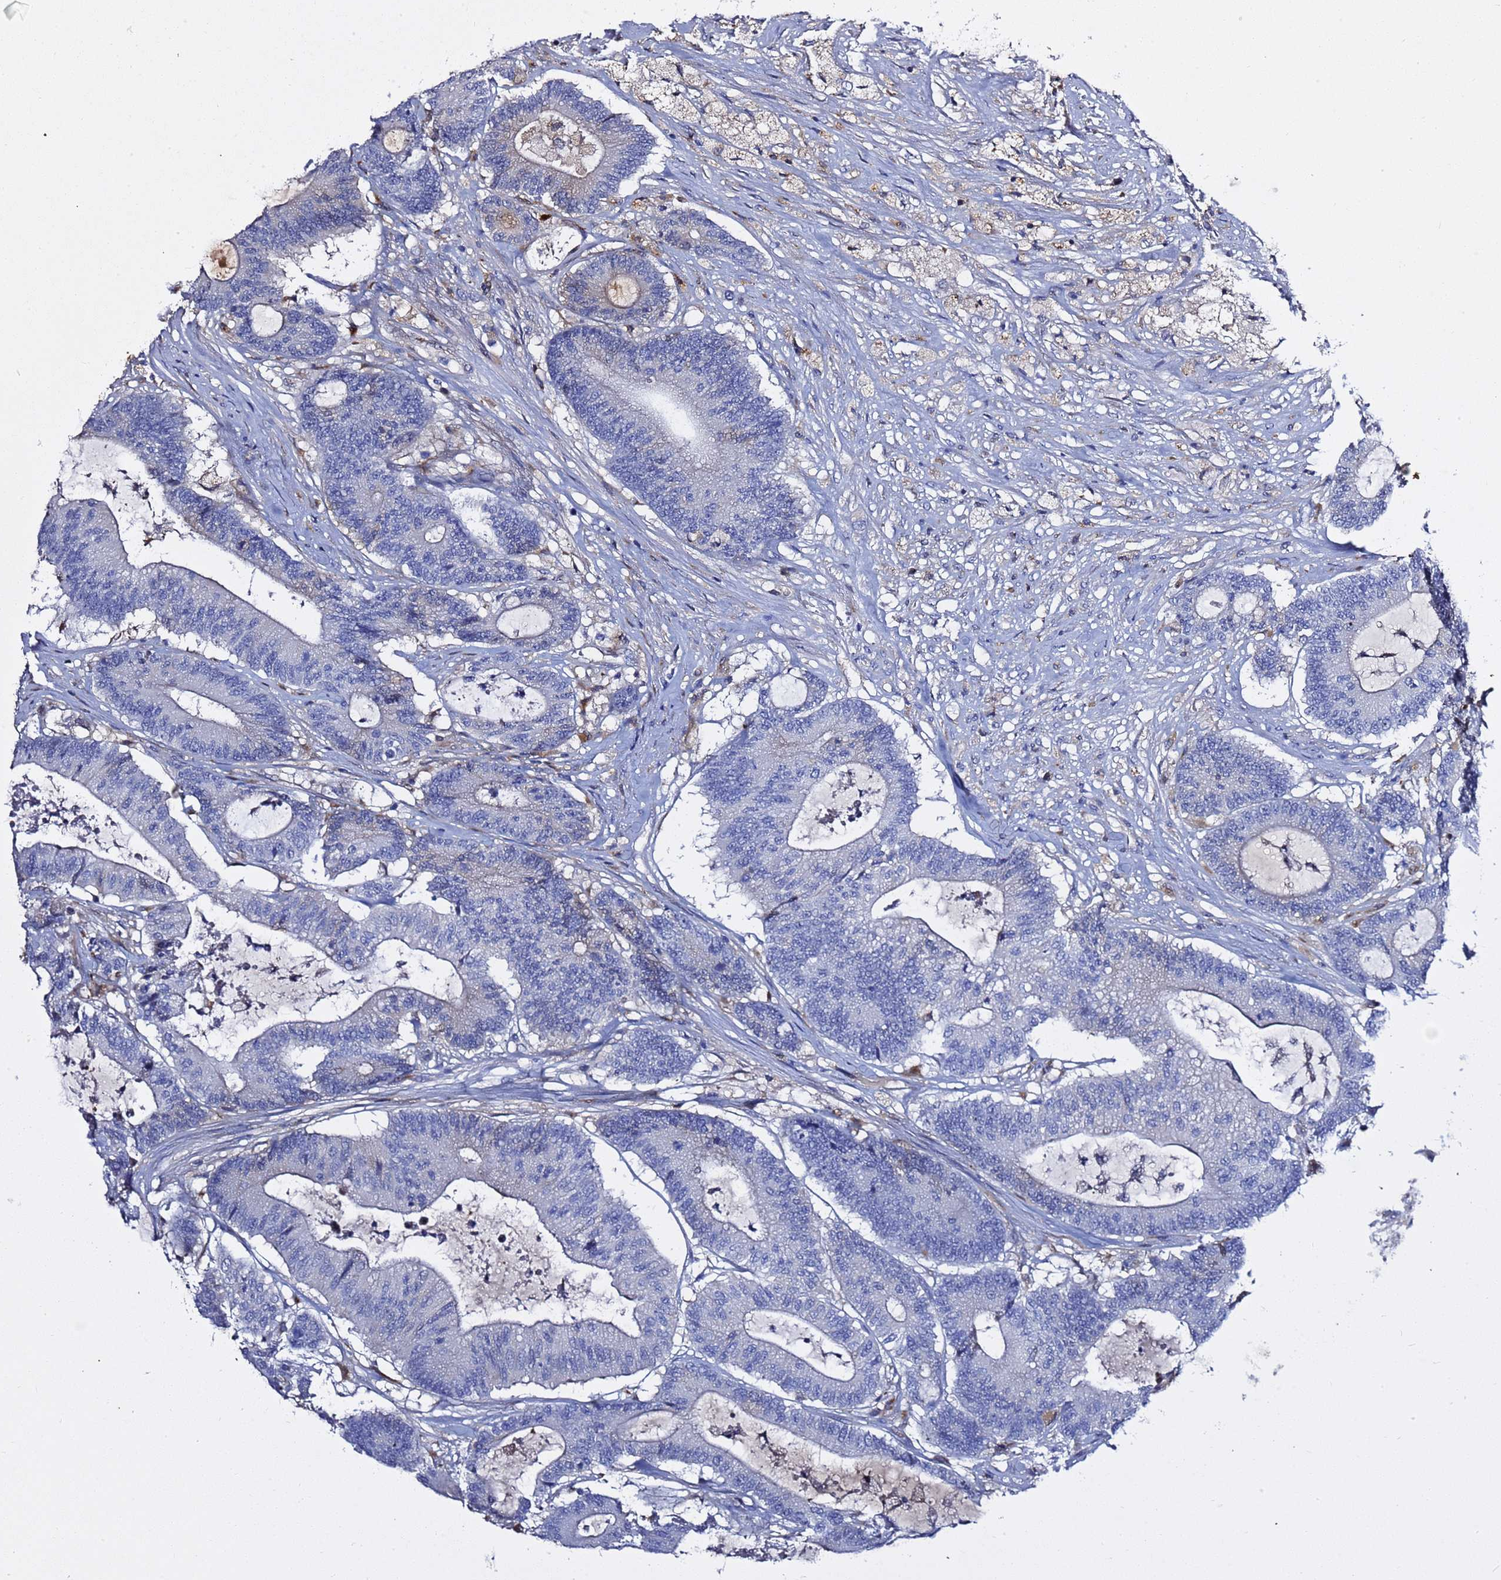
{"staining": {"intensity": "negative", "quantity": "none", "location": "none"}, "tissue": "colorectal cancer", "cell_type": "Tumor cells", "image_type": "cancer", "snomed": [{"axis": "morphology", "description": "Adenocarcinoma, NOS"}, {"axis": "topography", "description": "Colon"}], "caption": "A histopathology image of human colorectal adenocarcinoma is negative for staining in tumor cells.", "gene": "NAT2", "patient": {"sex": "female", "age": 84}}